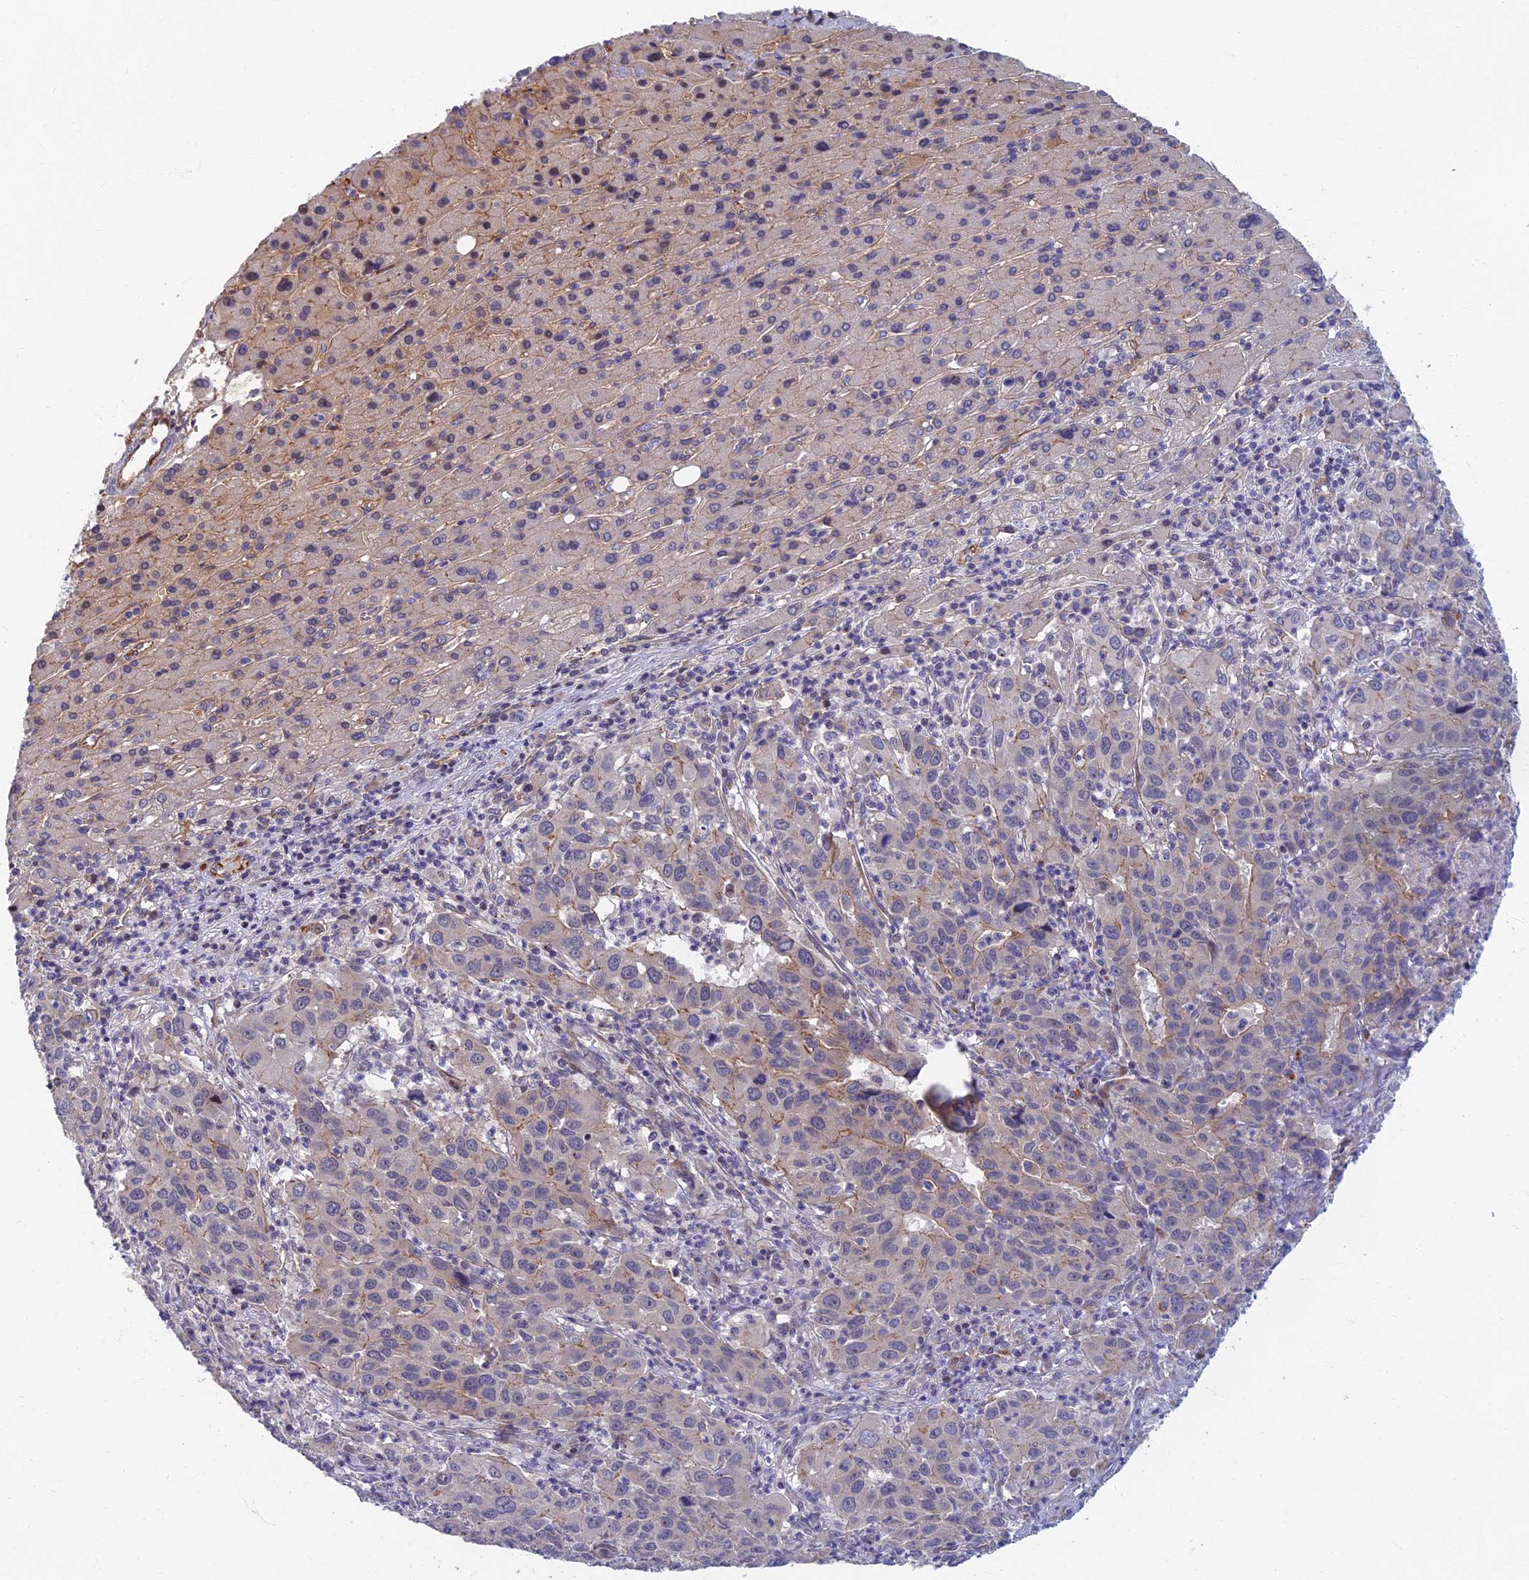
{"staining": {"intensity": "weak", "quantity": "<25%", "location": "cytoplasmic/membranous"}, "tissue": "liver cancer", "cell_type": "Tumor cells", "image_type": "cancer", "snomed": [{"axis": "morphology", "description": "Carcinoma, Hepatocellular, NOS"}, {"axis": "topography", "description": "Liver"}], "caption": "Image shows no significant protein expression in tumor cells of liver hepatocellular carcinoma. (DAB (3,3'-diaminobenzidine) immunohistochemistry visualized using brightfield microscopy, high magnification).", "gene": "RHBDL2", "patient": {"sex": "male", "age": 63}}